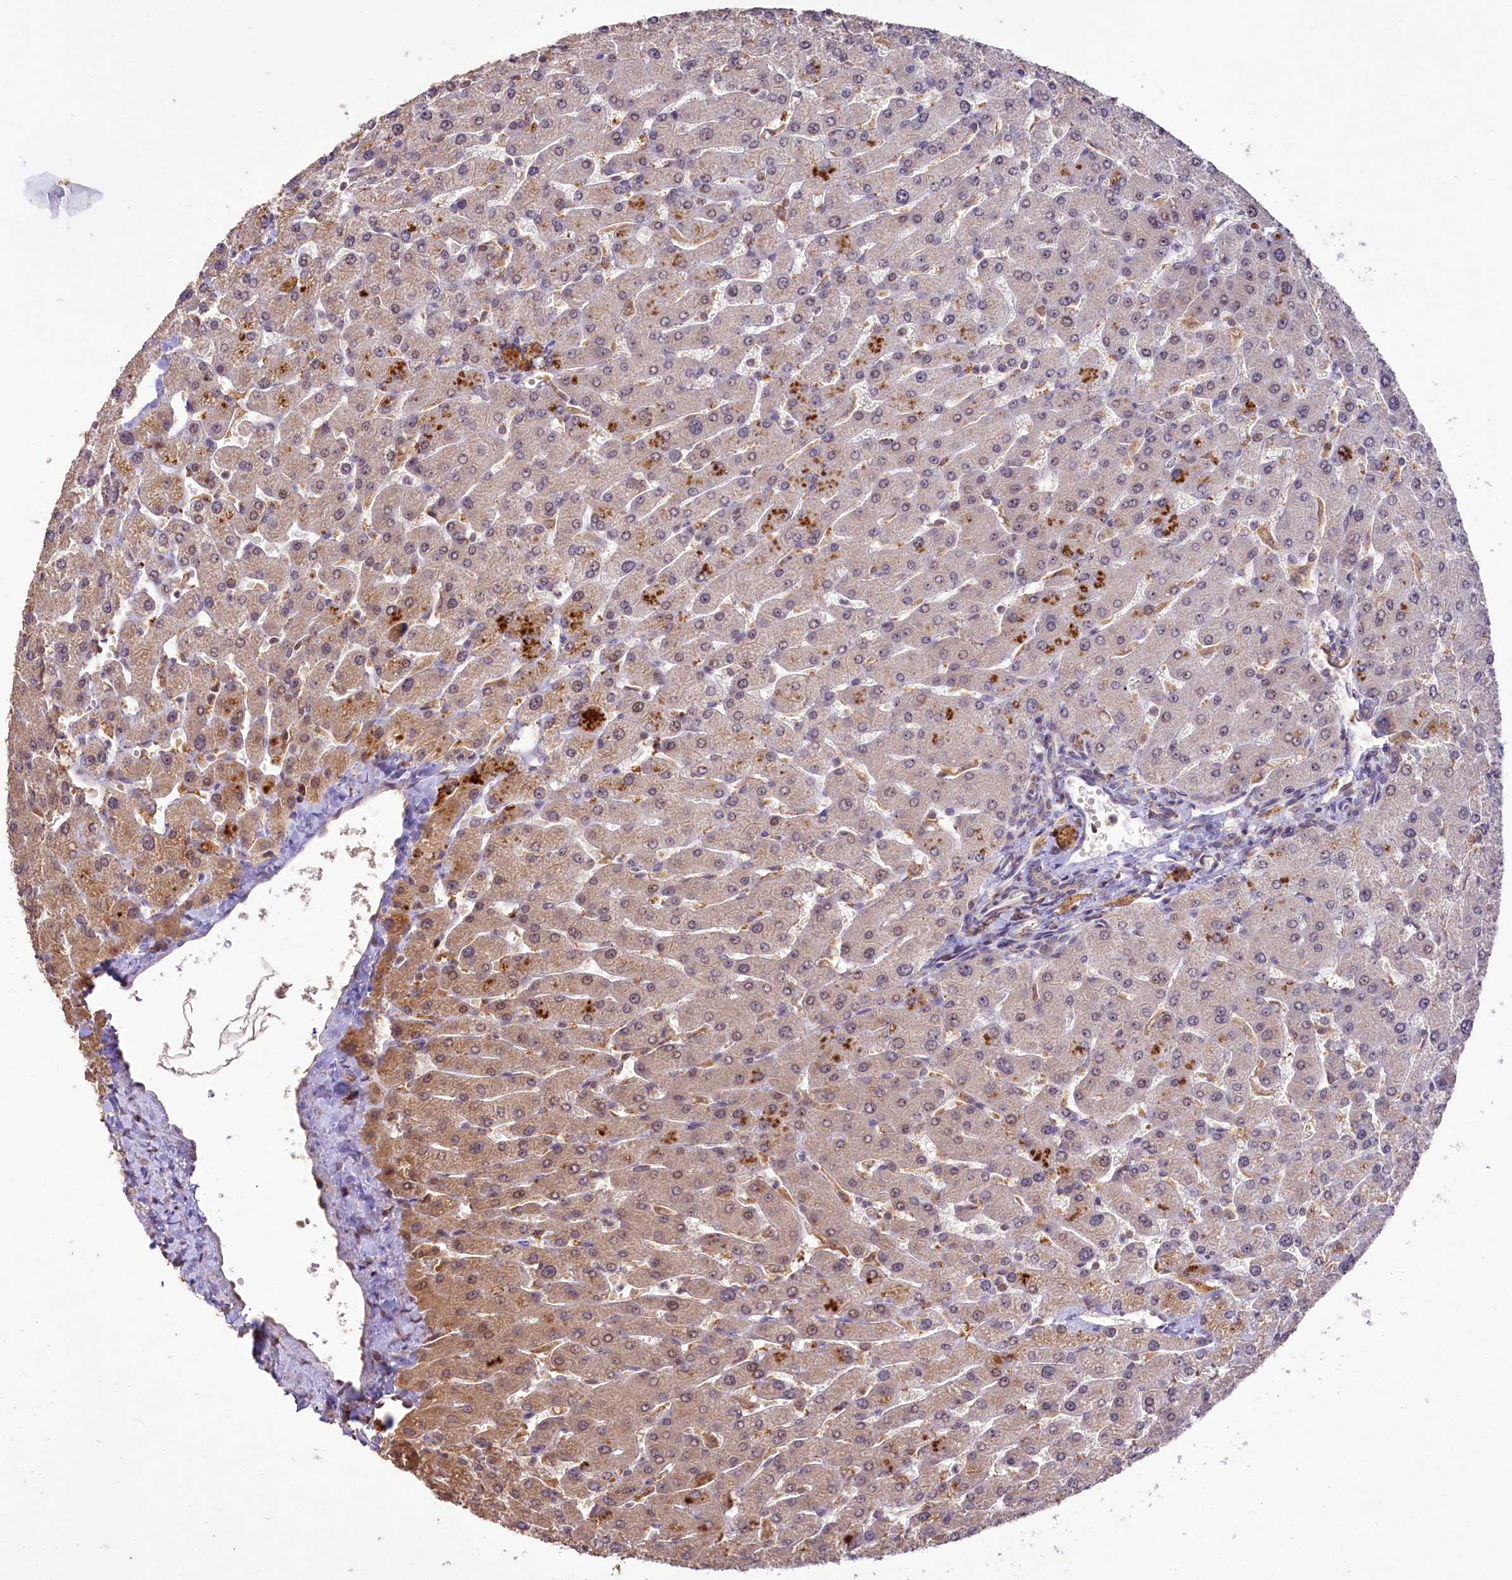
{"staining": {"intensity": "weak", "quantity": "<25%", "location": "nuclear"}, "tissue": "liver", "cell_type": "Cholangiocytes", "image_type": "normal", "snomed": [{"axis": "morphology", "description": "Normal tissue, NOS"}, {"axis": "topography", "description": "Liver"}], "caption": "Immunohistochemistry histopathology image of benign liver: liver stained with DAB reveals no significant protein staining in cholangiocytes. The staining is performed using DAB (3,3'-diaminobenzidine) brown chromogen with nuclei counter-stained in using hematoxylin.", "gene": "RRP8", "patient": {"sex": "male", "age": 55}}